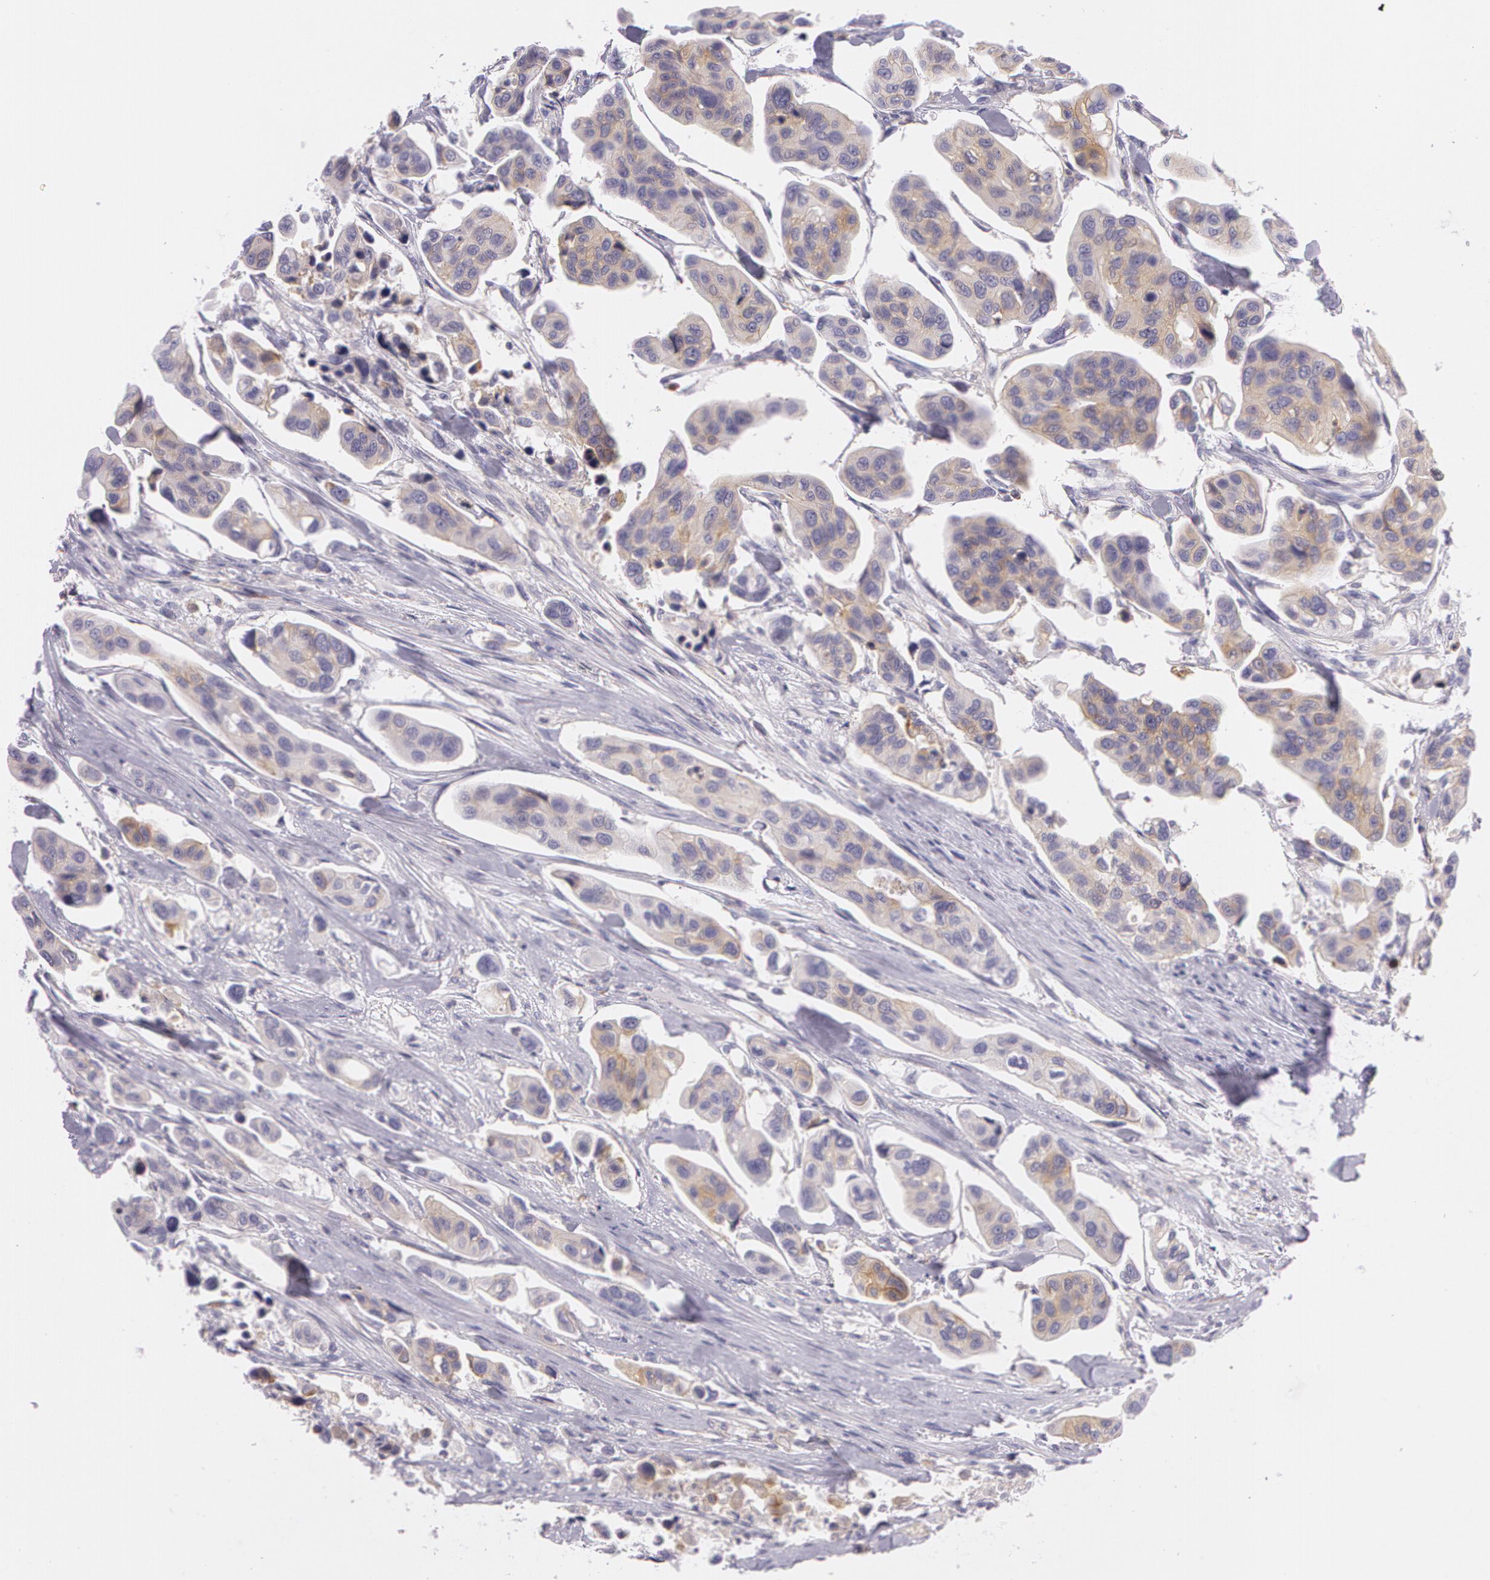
{"staining": {"intensity": "weak", "quantity": "25%-75%", "location": "cytoplasmic/membranous"}, "tissue": "urothelial cancer", "cell_type": "Tumor cells", "image_type": "cancer", "snomed": [{"axis": "morphology", "description": "Adenocarcinoma, NOS"}, {"axis": "topography", "description": "Urinary bladder"}], "caption": "DAB immunohistochemical staining of adenocarcinoma exhibits weak cytoplasmic/membranous protein expression in approximately 25%-75% of tumor cells.", "gene": "LY75", "patient": {"sex": "male", "age": 61}}